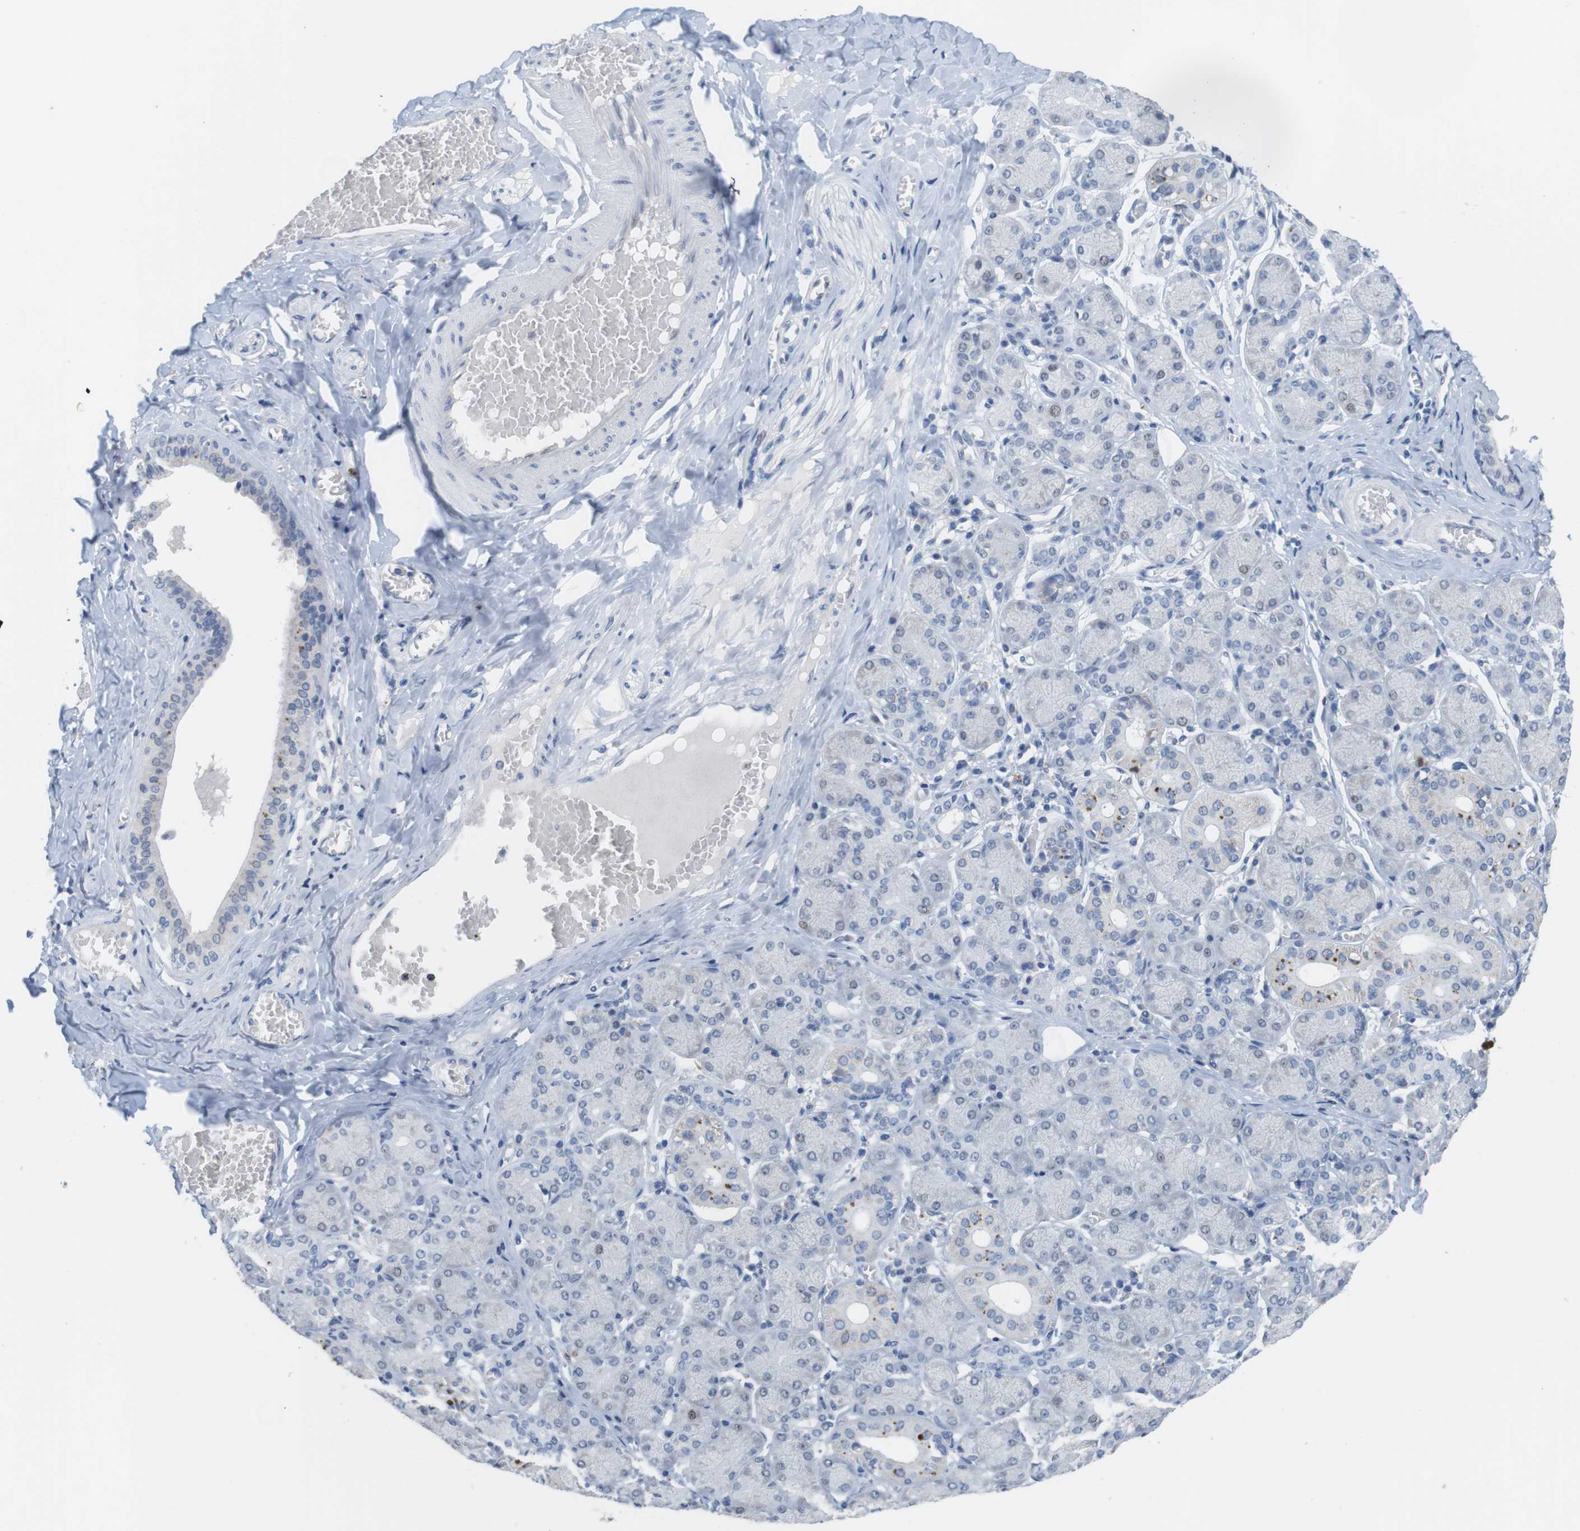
{"staining": {"intensity": "moderate", "quantity": "<25%", "location": "cytoplasmic/membranous,nuclear"}, "tissue": "salivary gland", "cell_type": "Glandular cells", "image_type": "normal", "snomed": [{"axis": "morphology", "description": "Normal tissue, NOS"}, {"axis": "topography", "description": "Salivary gland"}], "caption": "Normal salivary gland reveals moderate cytoplasmic/membranous,nuclear staining in about <25% of glandular cells.", "gene": "KPNA2", "patient": {"sex": "female", "age": 24}}